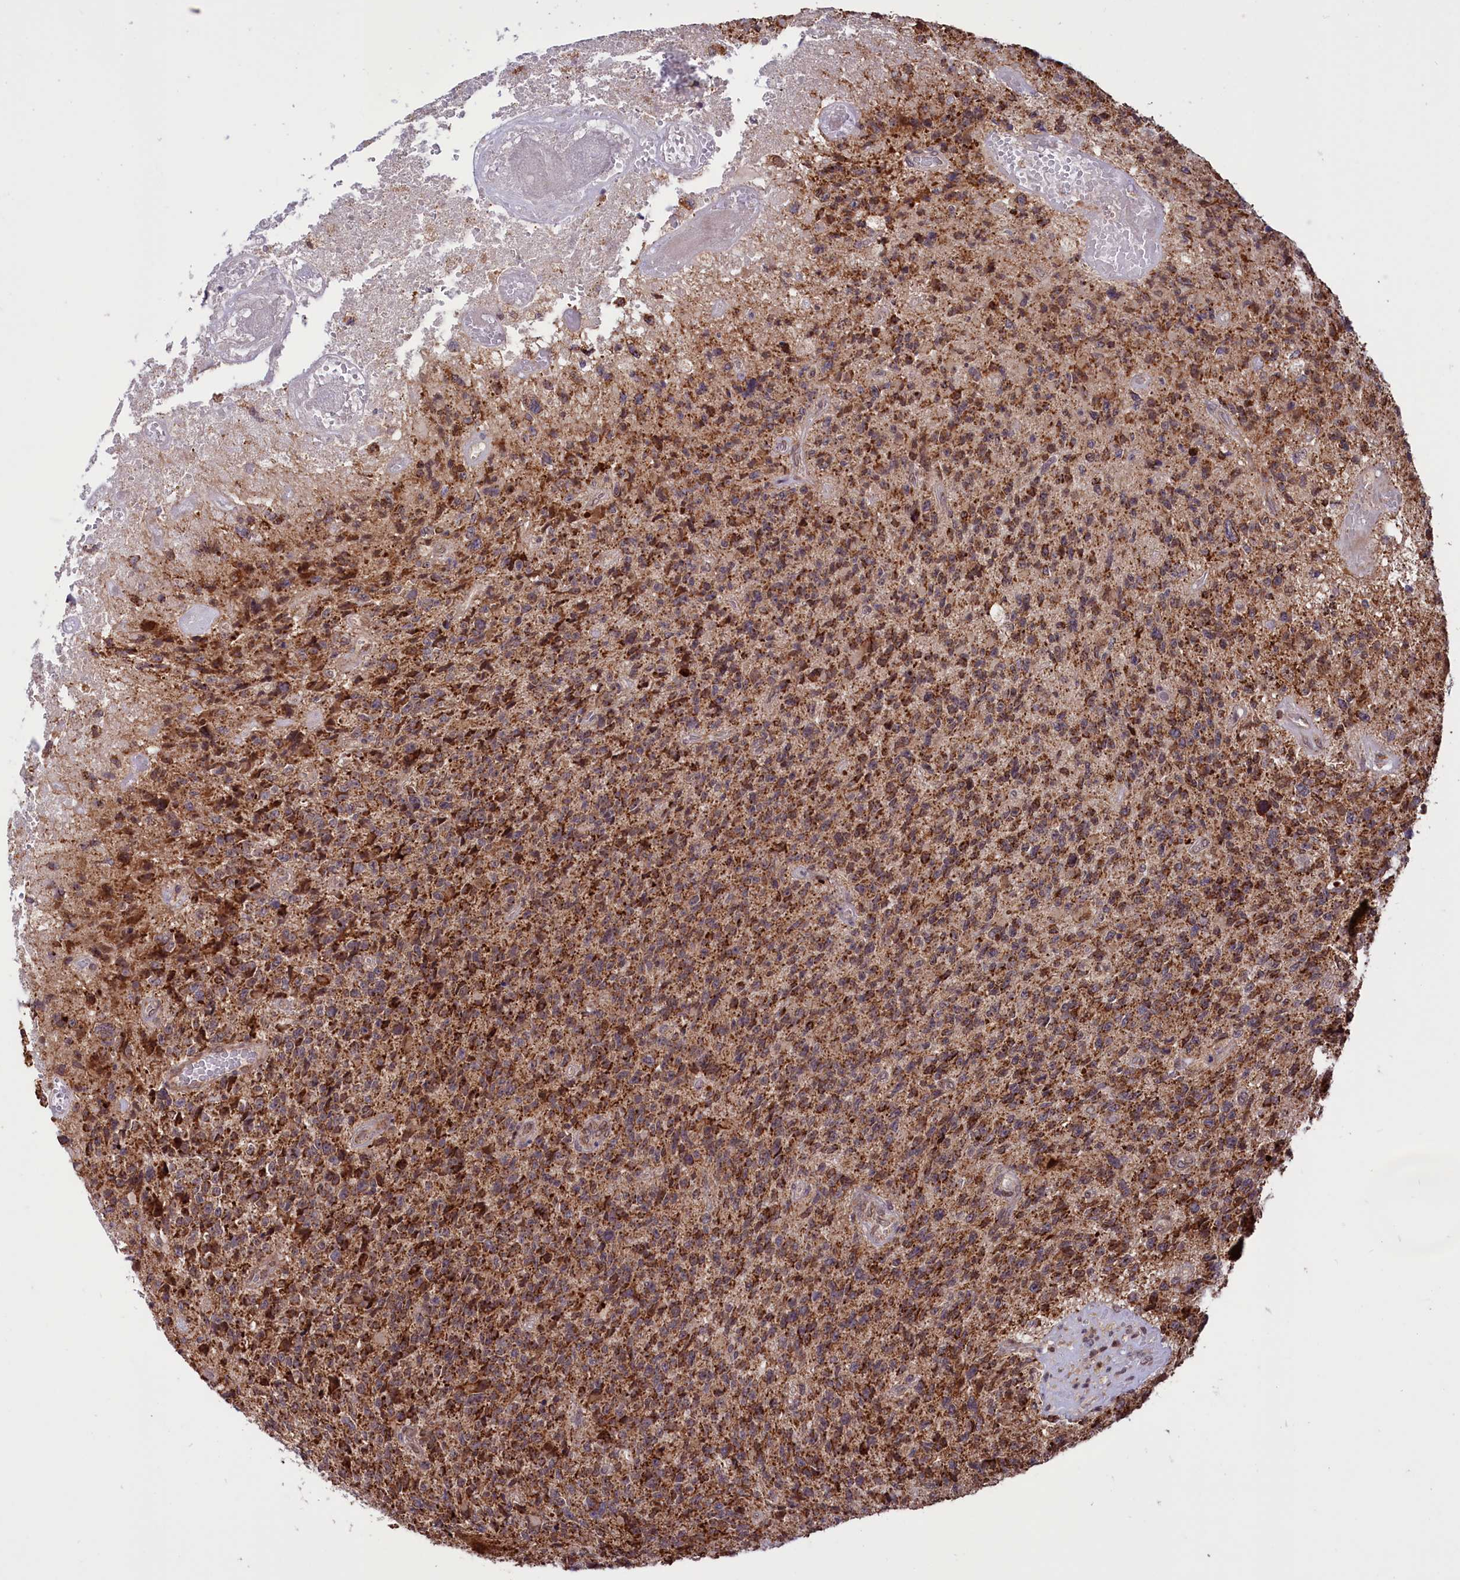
{"staining": {"intensity": "strong", "quantity": ">75%", "location": "cytoplasmic/membranous"}, "tissue": "glioma", "cell_type": "Tumor cells", "image_type": "cancer", "snomed": [{"axis": "morphology", "description": "Glioma, malignant, High grade"}, {"axis": "topography", "description": "Brain"}], "caption": "Approximately >75% of tumor cells in glioma show strong cytoplasmic/membranous protein expression as visualized by brown immunohistochemical staining.", "gene": "PHC3", "patient": {"sex": "male", "age": 76}}